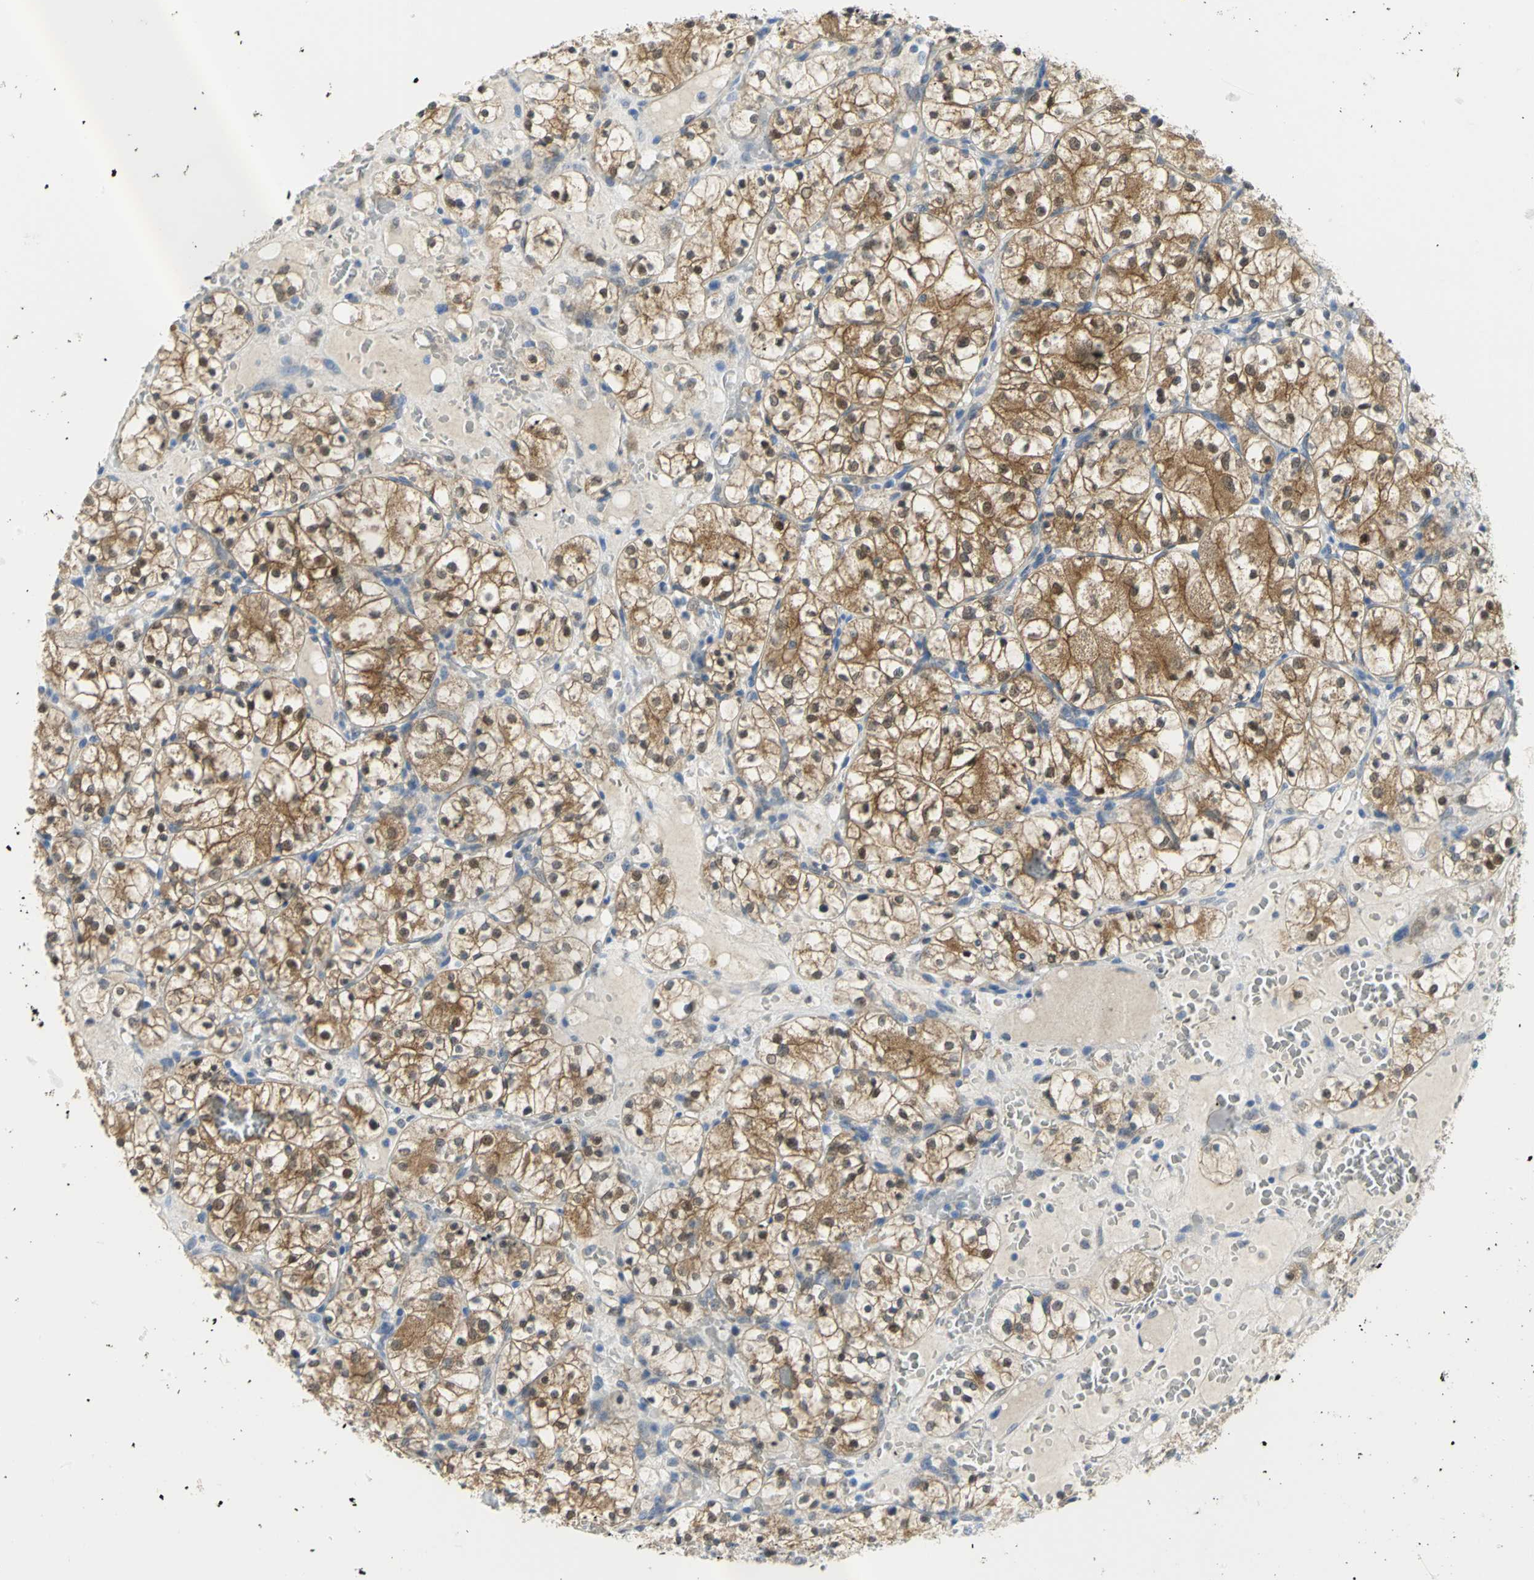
{"staining": {"intensity": "moderate", "quantity": ">75%", "location": "cytoplasmic/membranous"}, "tissue": "renal cancer", "cell_type": "Tumor cells", "image_type": "cancer", "snomed": [{"axis": "morphology", "description": "Adenocarcinoma, NOS"}, {"axis": "topography", "description": "Kidney"}], "caption": "Immunohistochemical staining of renal cancer (adenocarcinoma) shows medium levels of moderate cytoplasmic/membranous positivity in approximately >75% of tumor cells.", "gene": "PGM3", "patient": {"sex": "female", "age": 60}}